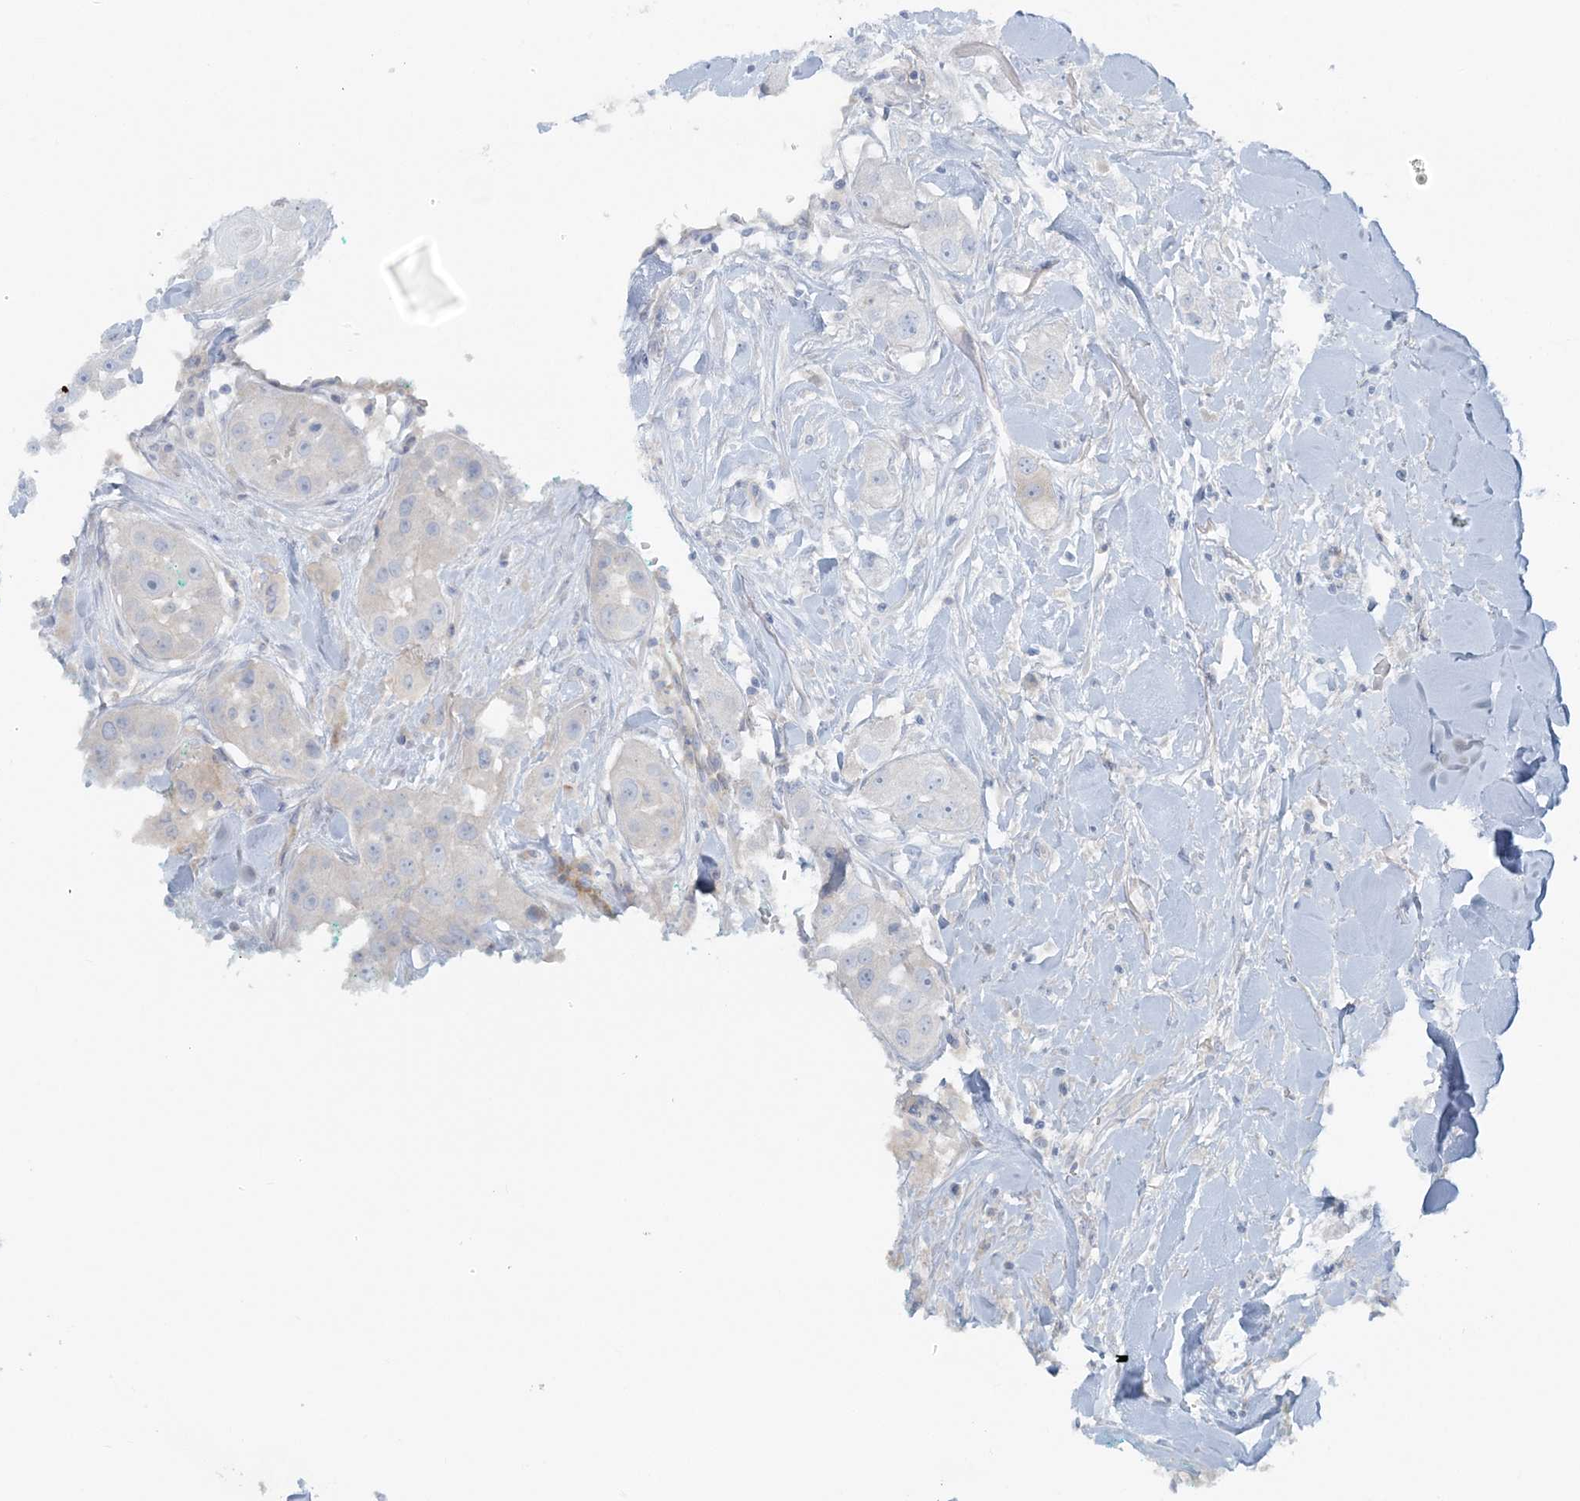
{"staining": {"intensity": "negative", "quantity": "none", "location": "none"}, "tissue": "head and neck cancer", "cell_type": "Tumor cells", "image_type": "cancer", "snomed": [{"axis": "morphology", "description": "Normal tissue, NOS"}, {"axis": "morphology", "description": "Squamous cell carcinoma, NOS"}, {"axis": "topography", "description": "Skeletal muscle"}, {"axis": "topography", "description": "Head-Neck"}], "caption": "Head and neck cancer was stained to show a protein in brown. There is no significant positivity in tumor cells.", "gene": "ATP11A", "patient": {"sex": "male", "age": 51}}